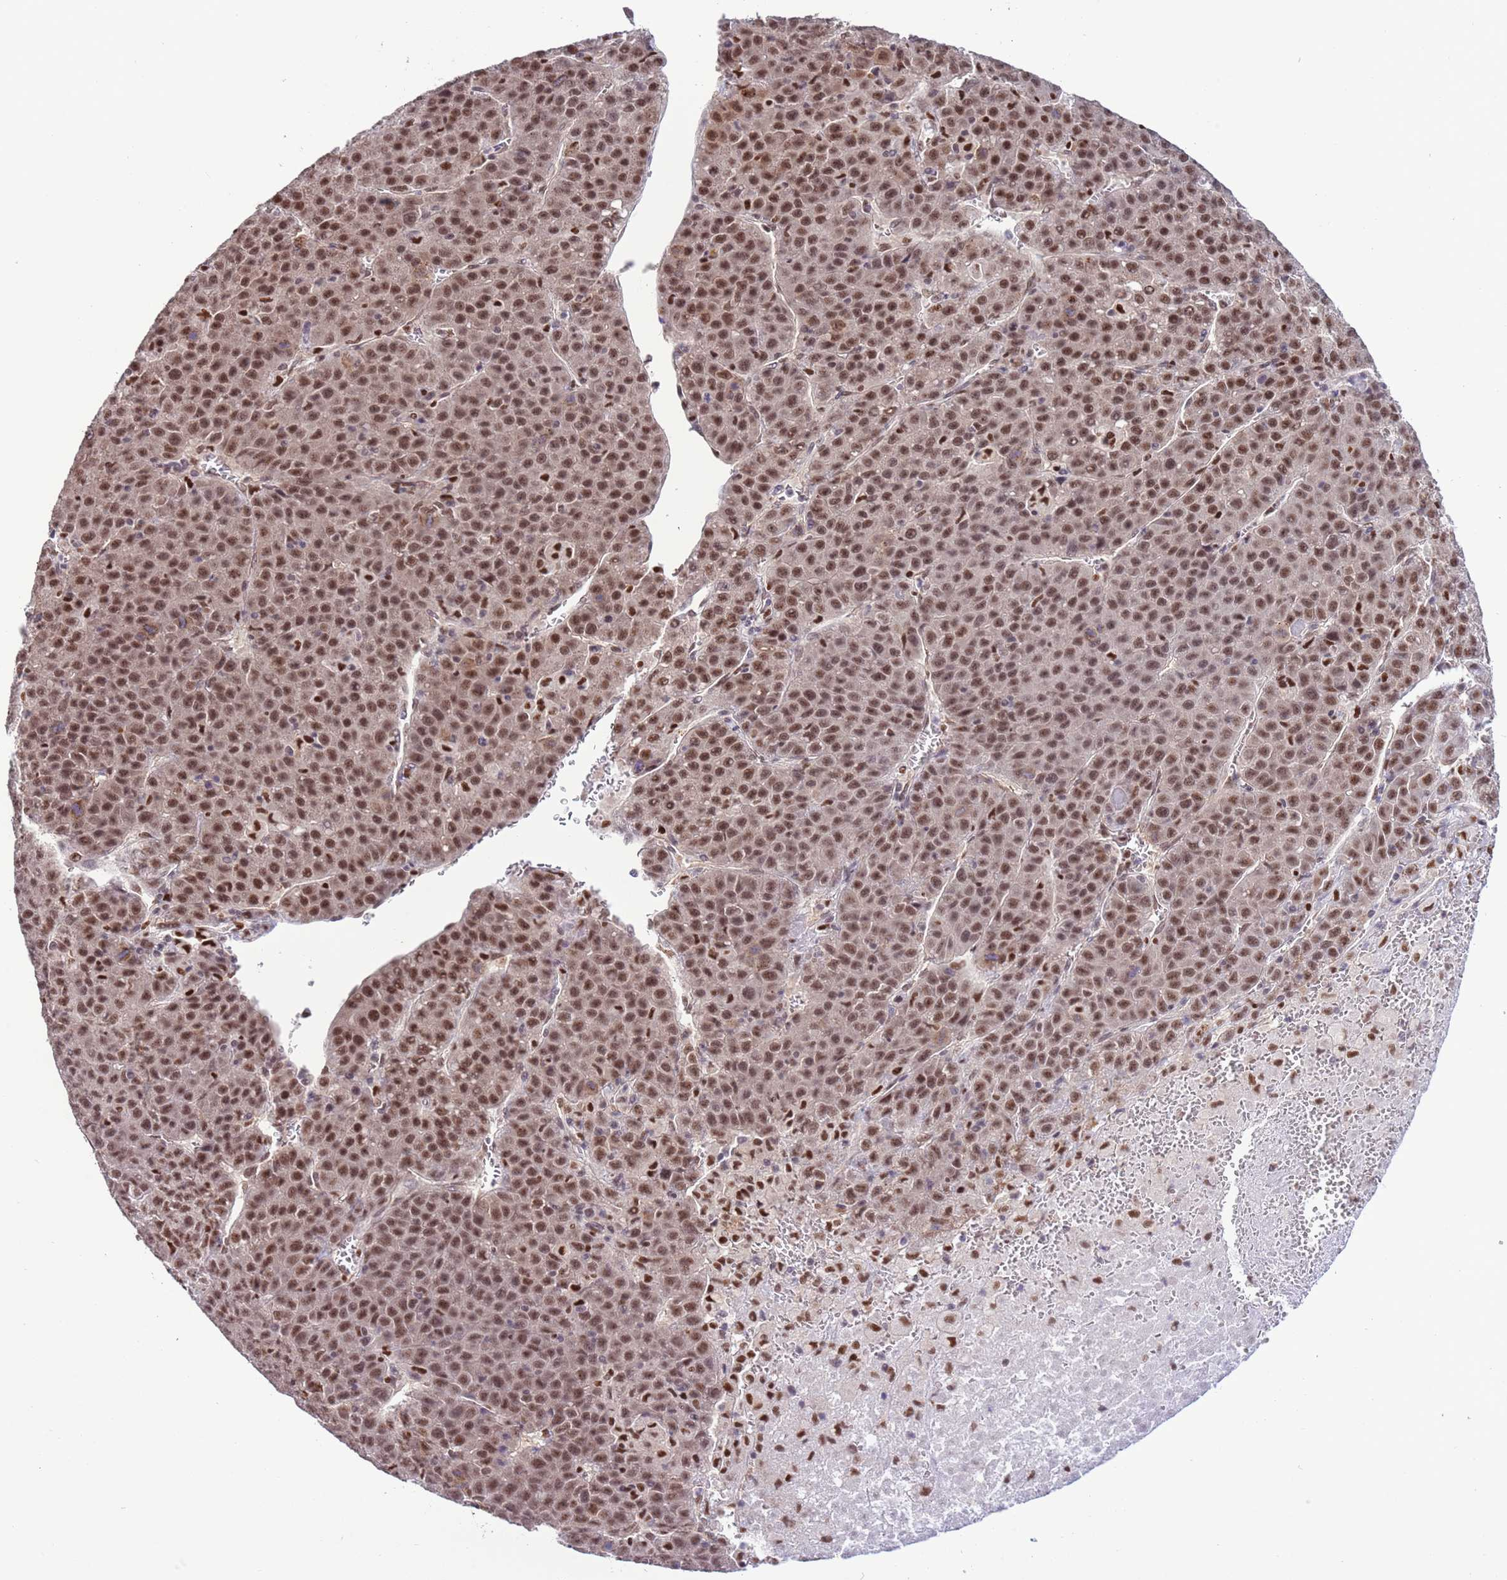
{"staining": {"intensity": "moderate", "quantity": ">75%", "location": "nuclear"}, "tissue": "liver cancer", "cell_type": "Tumor cells", "image_type": "cancer", "snomed": [{"axis": "morphology", "description": "Carcinoma, Hepatocellular, NOS"}, {"axis": "topography", "description": "Liver"}], "caption": "The image shows staining of liver hepatocellular carcinoma, revealing moderate nuclear protein expression (brown color) within tumor cells. The protein of interest is shown in brown color, while the nuclei are stained blue.", "gene": "PRPF6", "patient": {"sex": "female", "age": 53}}